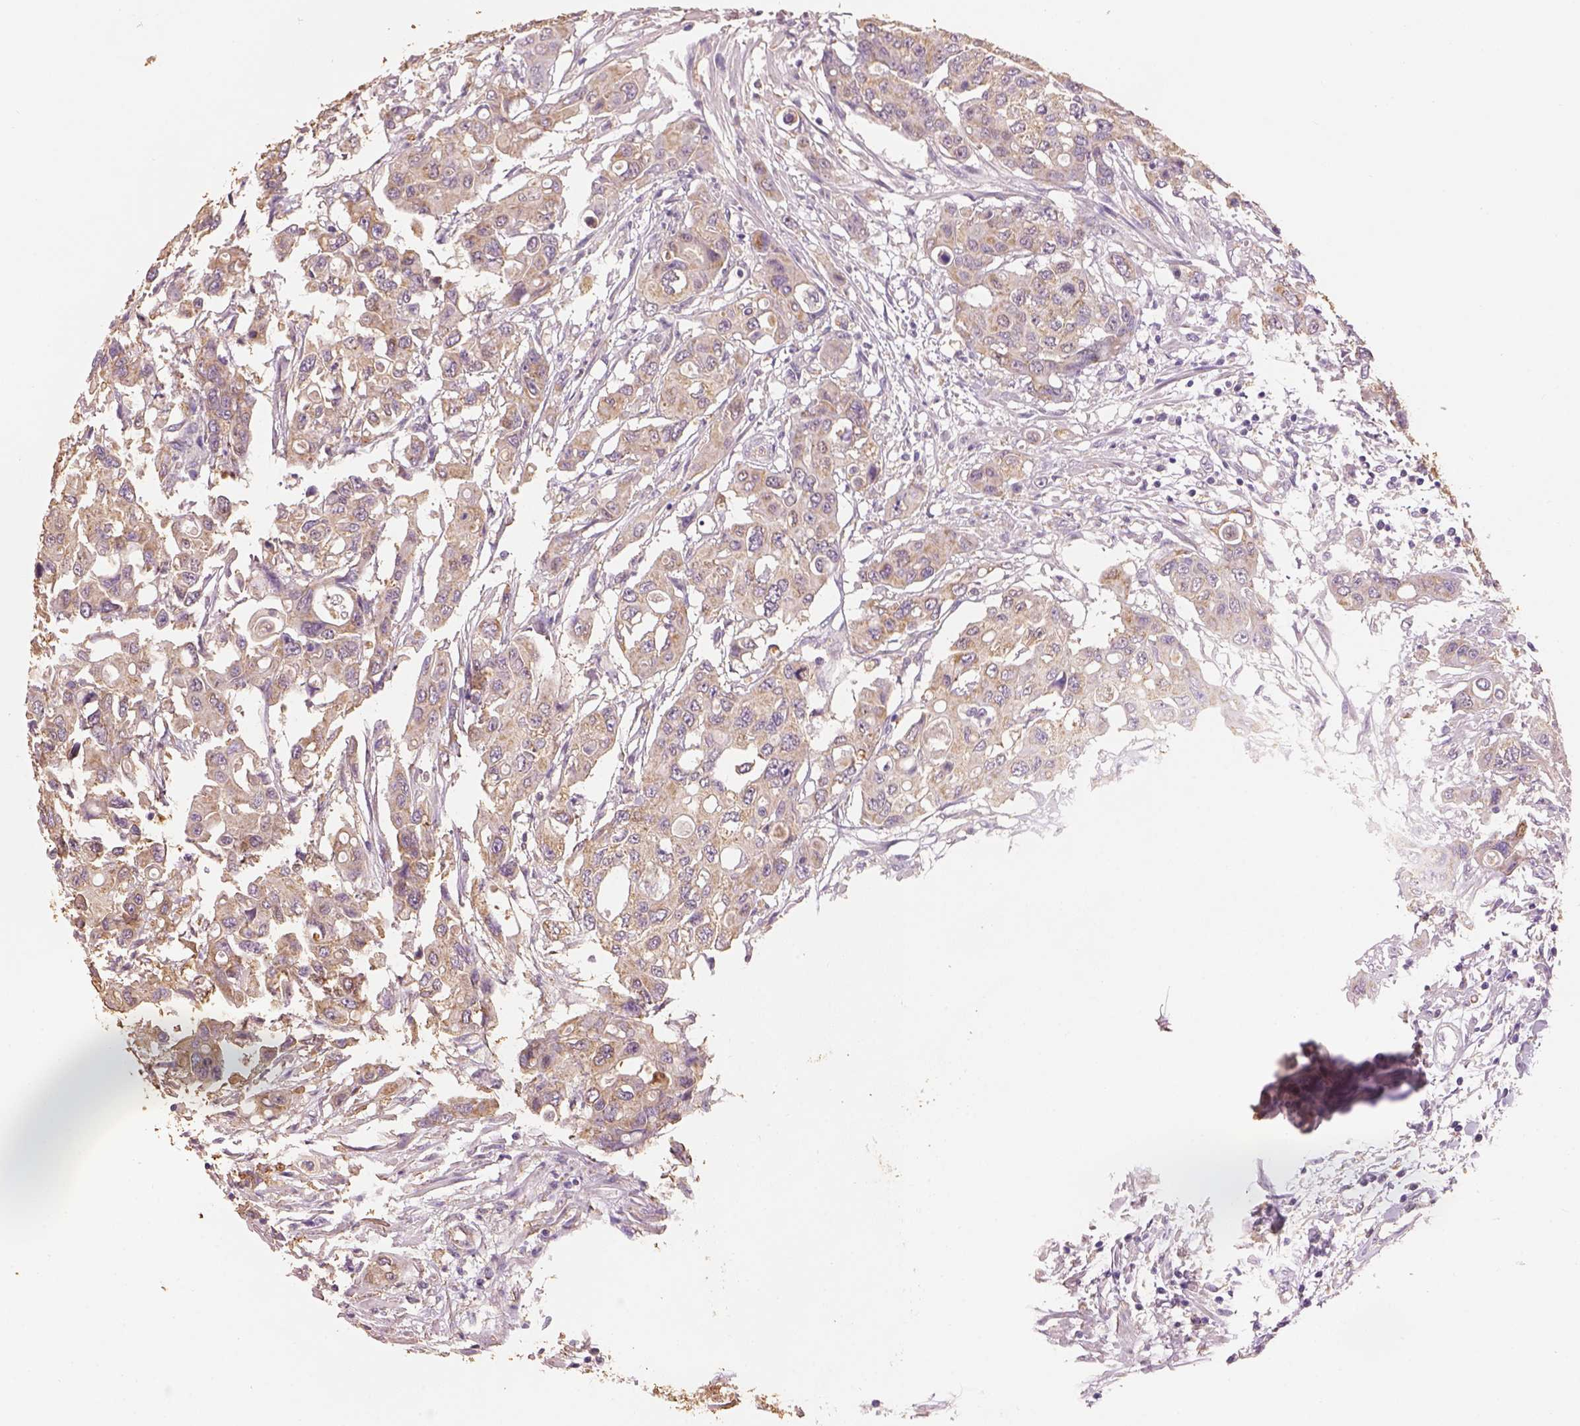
{"staining": {"intensity": "weak", "quantity": ">75%", "location": "cytoplasmic/membranous"}, "tissue": "colorectal cancer", "cell_type": "Tumor cells", "image_type": "cancer", "snomed": [{"axis": "morphology", "description": "Adenocarcinoma, NOS"}, {"axis": "topography", "description": "Colon"}], "caption": "Weak cytoplasmic/membranous staining is seen in approximately >75% of tumor cells in colorectal adenocarcinoma. The protein of interest is shown in brown color, while the nuclei are stained blue.", "gene": "AP2B1", "patient": {"sex": "male", "age": 77}}